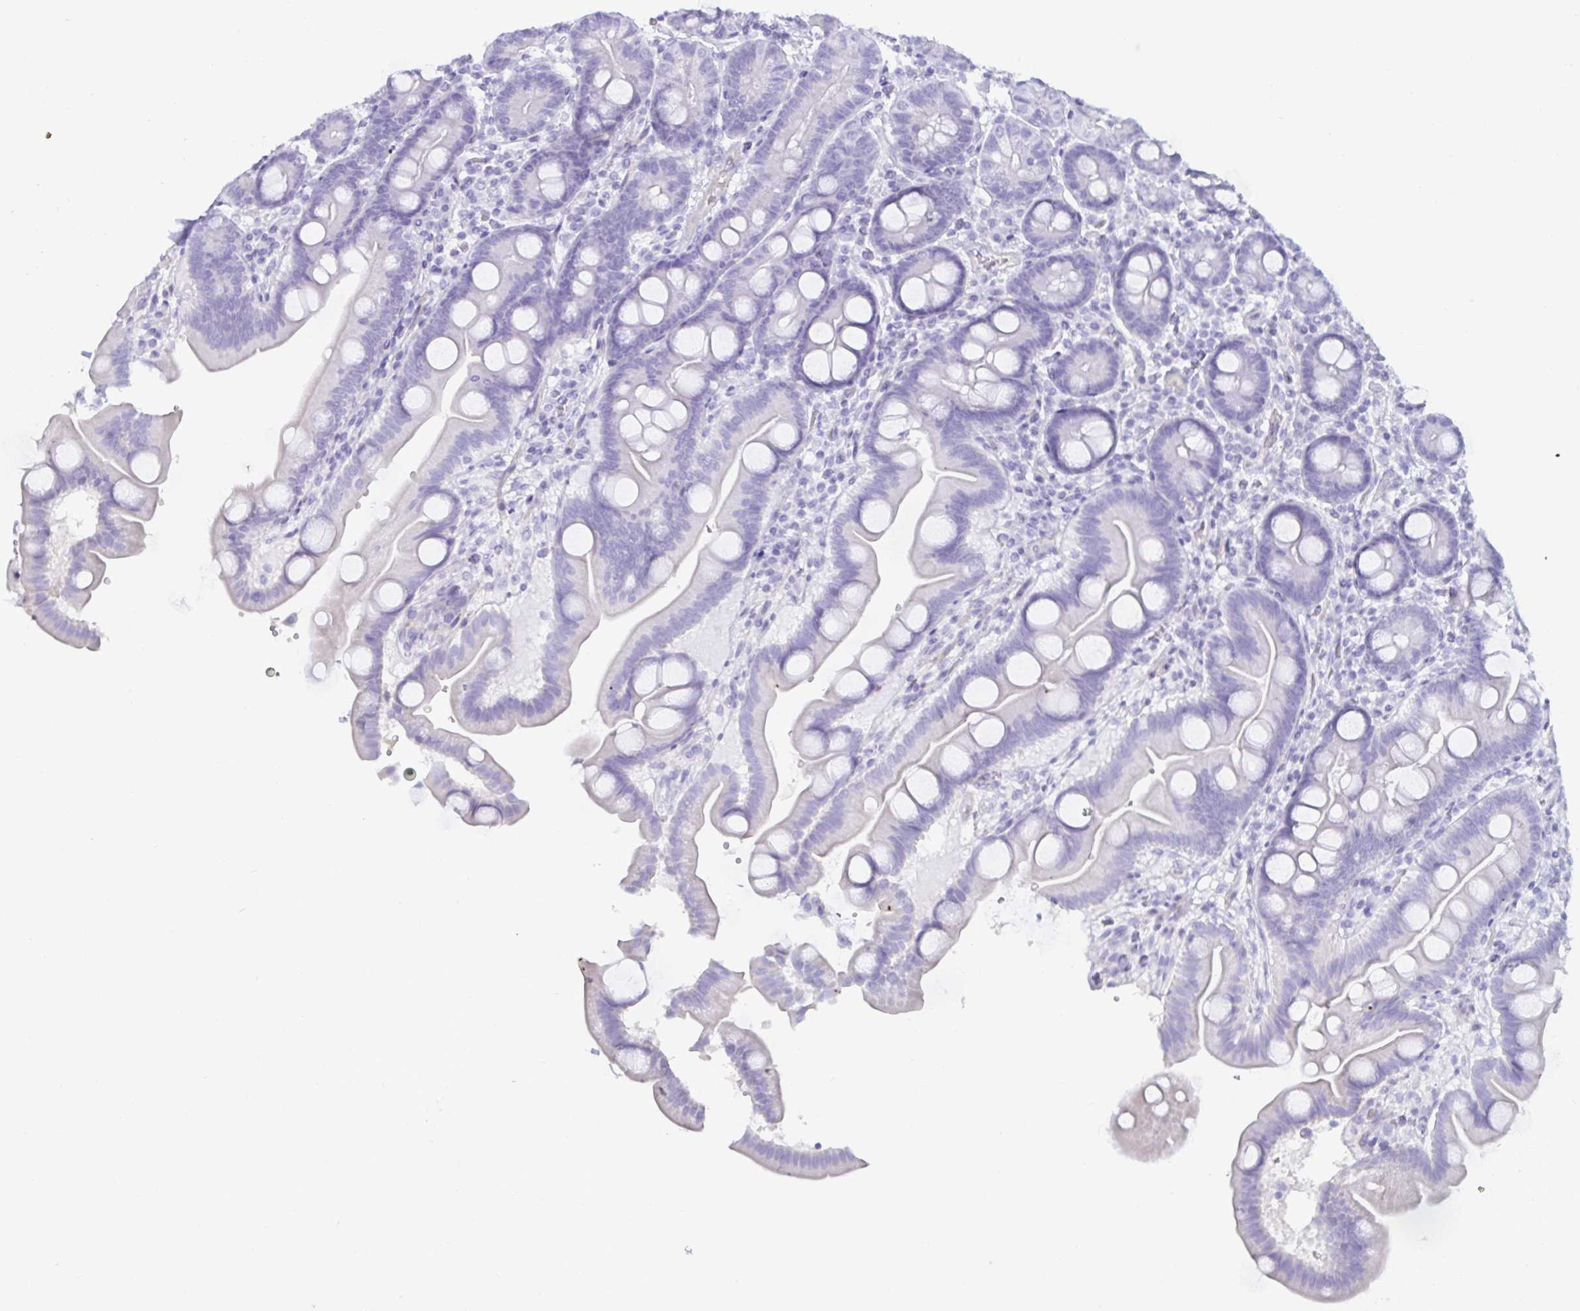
{"staining": {"intensity": "negative", "quantity": "none", "location": "none"}, "tissue": "duodenum", "cell_type": "Glandular cells", "image_type": "normal", "snomed": [{"axis": "morphology", "description": "Normal tissue, NOS"}, {"axis": "topography", "description": "Duodenum"}], "caption": "Protein analysis of benign duodenum displays no significant expression in glandular cells. Brightfield microscopy of immunohistochemistry (IHC) stained with DAB (brown) and hematoxylin (blue), captured at high magnification.", "gene": "SPAG4", "patient": {"sex": "male", "age": 59}}